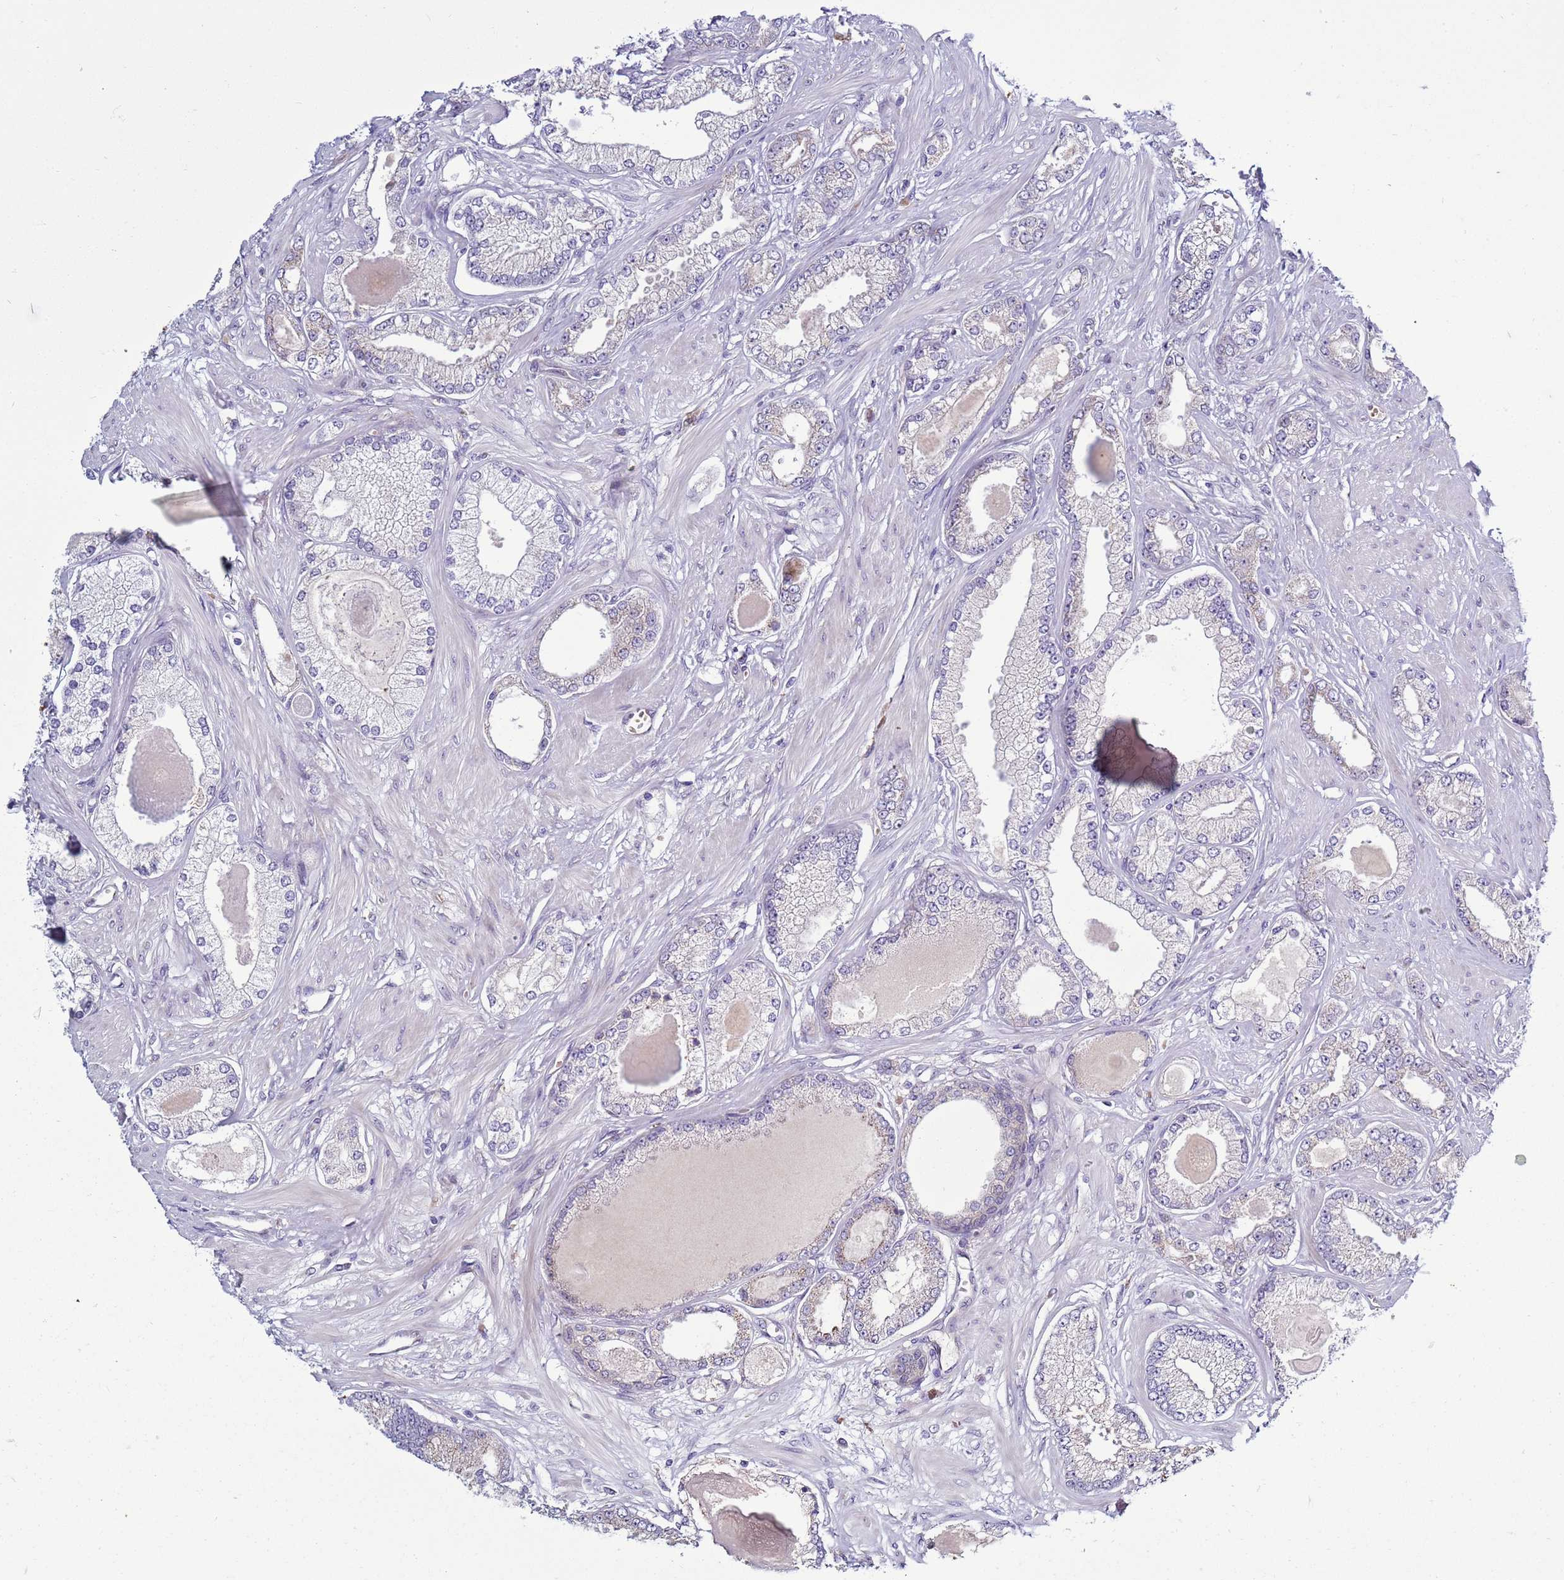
{"staining": {"intensity": "negative", "quantity": "none", "location": "none"}, "tissue": "prostate cancer", "cell_type": "Tumor cells", "image_type": "cancer", "snomed": [{"axis": "morphology", "description": "Adenocarcinoma, Low grade"}, {"axis": "topography", "description": "Prostate"}], "caption": "IHC image of neoplastic tissue: human prostate low-grade adenocarcinoma stained with DAB (3,3'-diaminobenzidine) exhibits no significant protein expression in tumor cells.", "gene": "ABHD17B", "patient": {"sex": "male", "age": 64}}